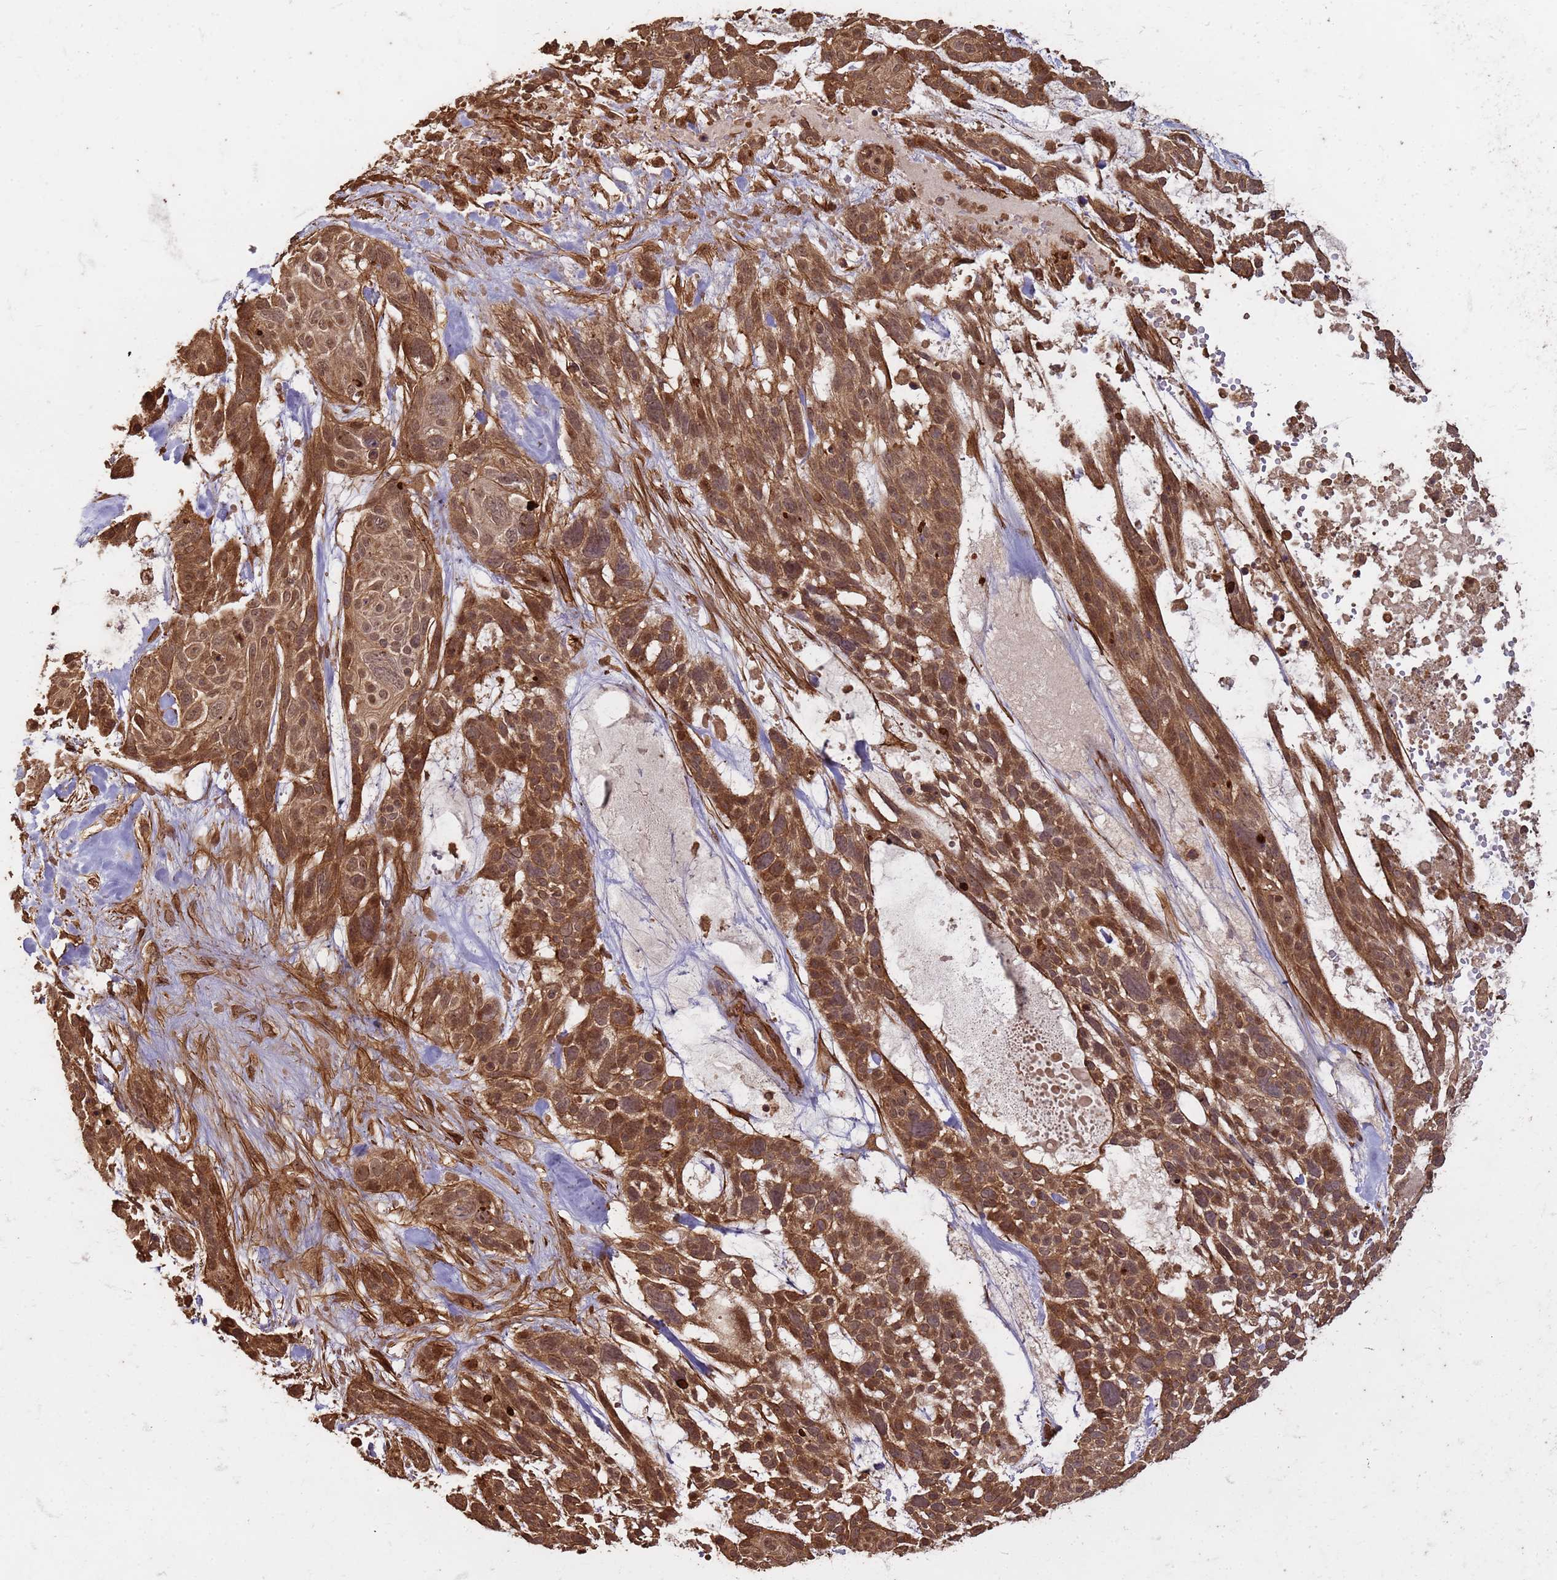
{"staining": {"intensity": "moderate", "quantity": ">75%", "location": "cytoplasmic/membranous,nuclear"}, "tissue": "skin cancer", "cell_type": "Tumor cells", "image_type": "cancer", "snomed": [{"axis": "morphology", "description": "Basal cell carcinoma"}, {"axis": "topography", "description": "Skin"}], "caption": "Immunohistochemical staining of human basal cell carcinoma (skin) displays medium levels of moderate cytoplasmic/membranous and nuclear protein expression in approximately >75% of tumor cells. (brown staining indicates protein expression, while blue staining denotes nuclei).", "gene": "KIF26A", "patient": {"sex": "male", "age": 88}}